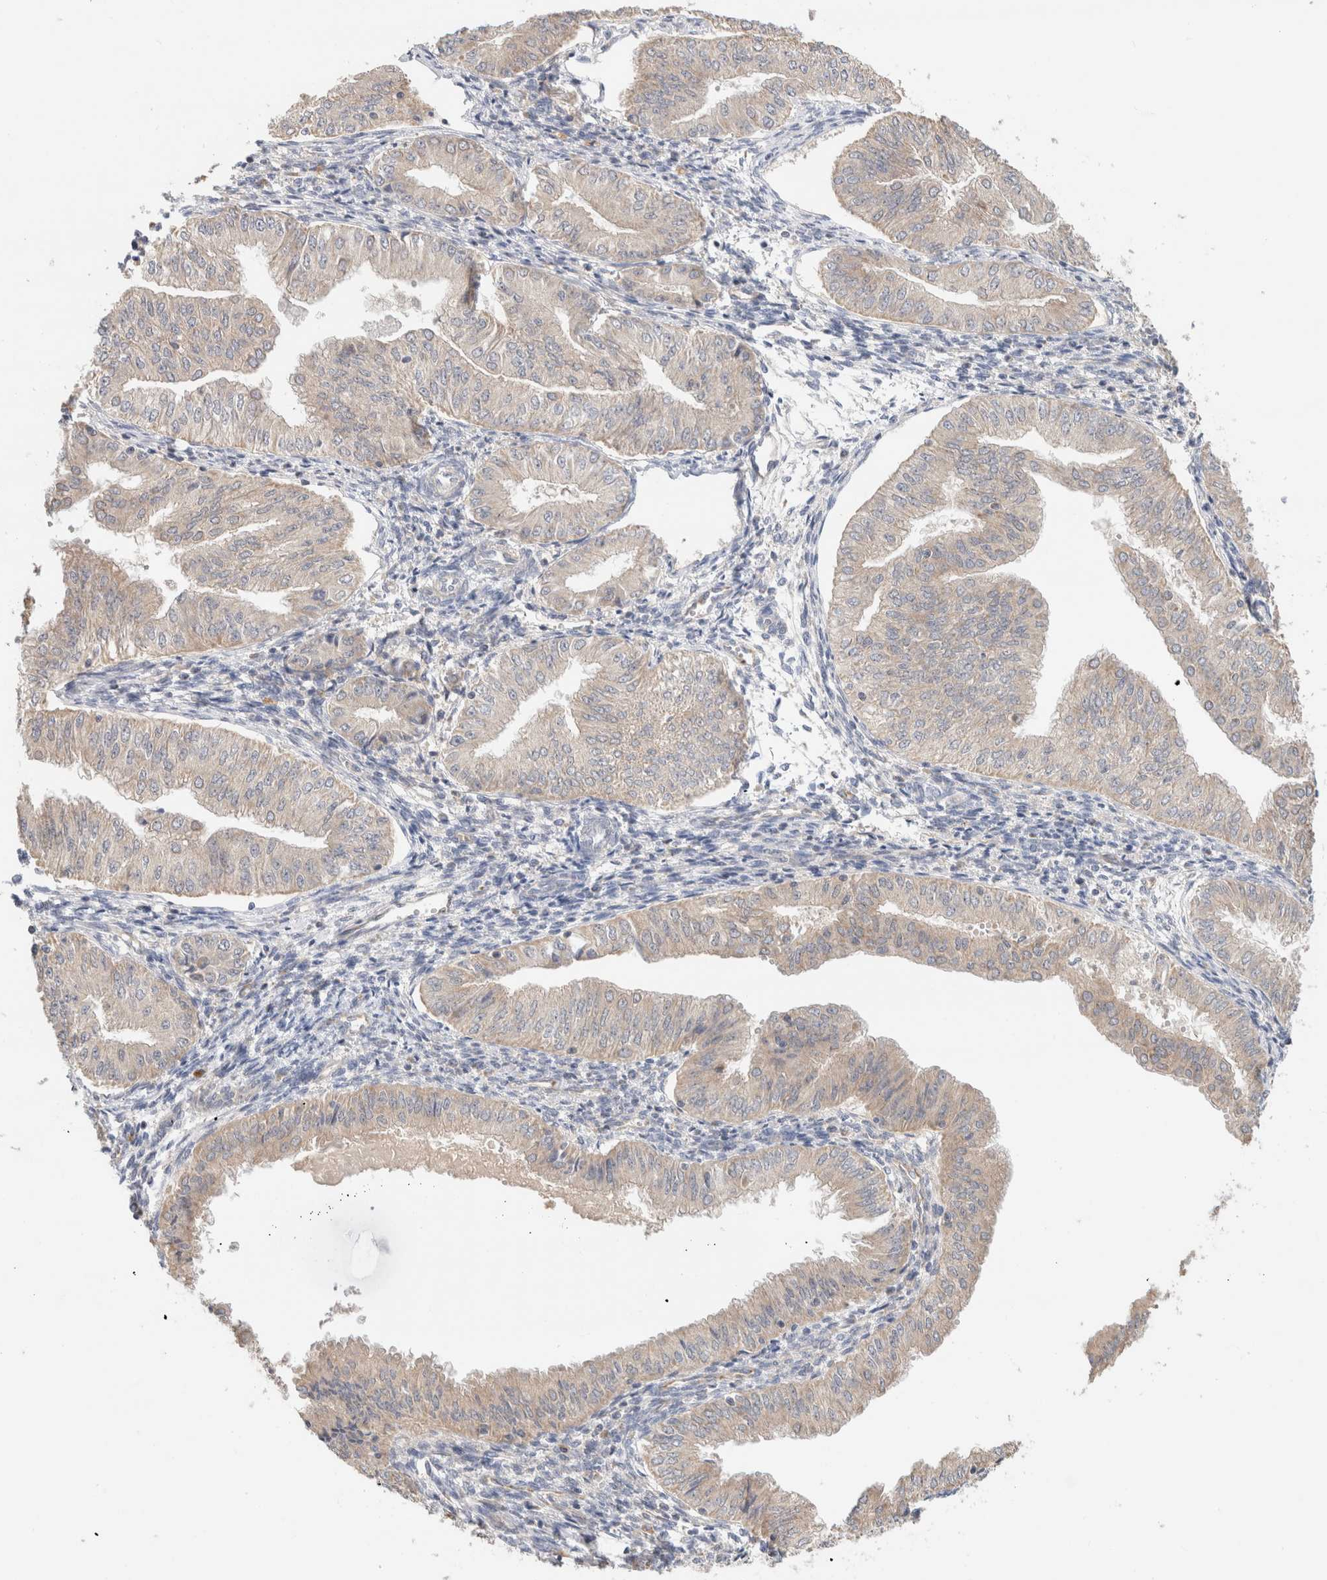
{"staining": {"intensity": "negative", "quantity": "none", "location": "none"}, "tissue": "endometrial cancer", "cell_type": "Tumor cells", "image_type": "cancer", "snomed": [{"axis": "morphology", "description": "Normal tissue, NOS"}, {"axis": "morphology", "description": "Adenocarcinoma, NOS"}, {"axis": "topography", "description": "Endometrium"}], "caption": "Endometrial cancer was stained to show a protein in brown. There is no significant expression in tumor cells.", "gene": "CA13", "patient": {"sex": "female", "age": 53}}